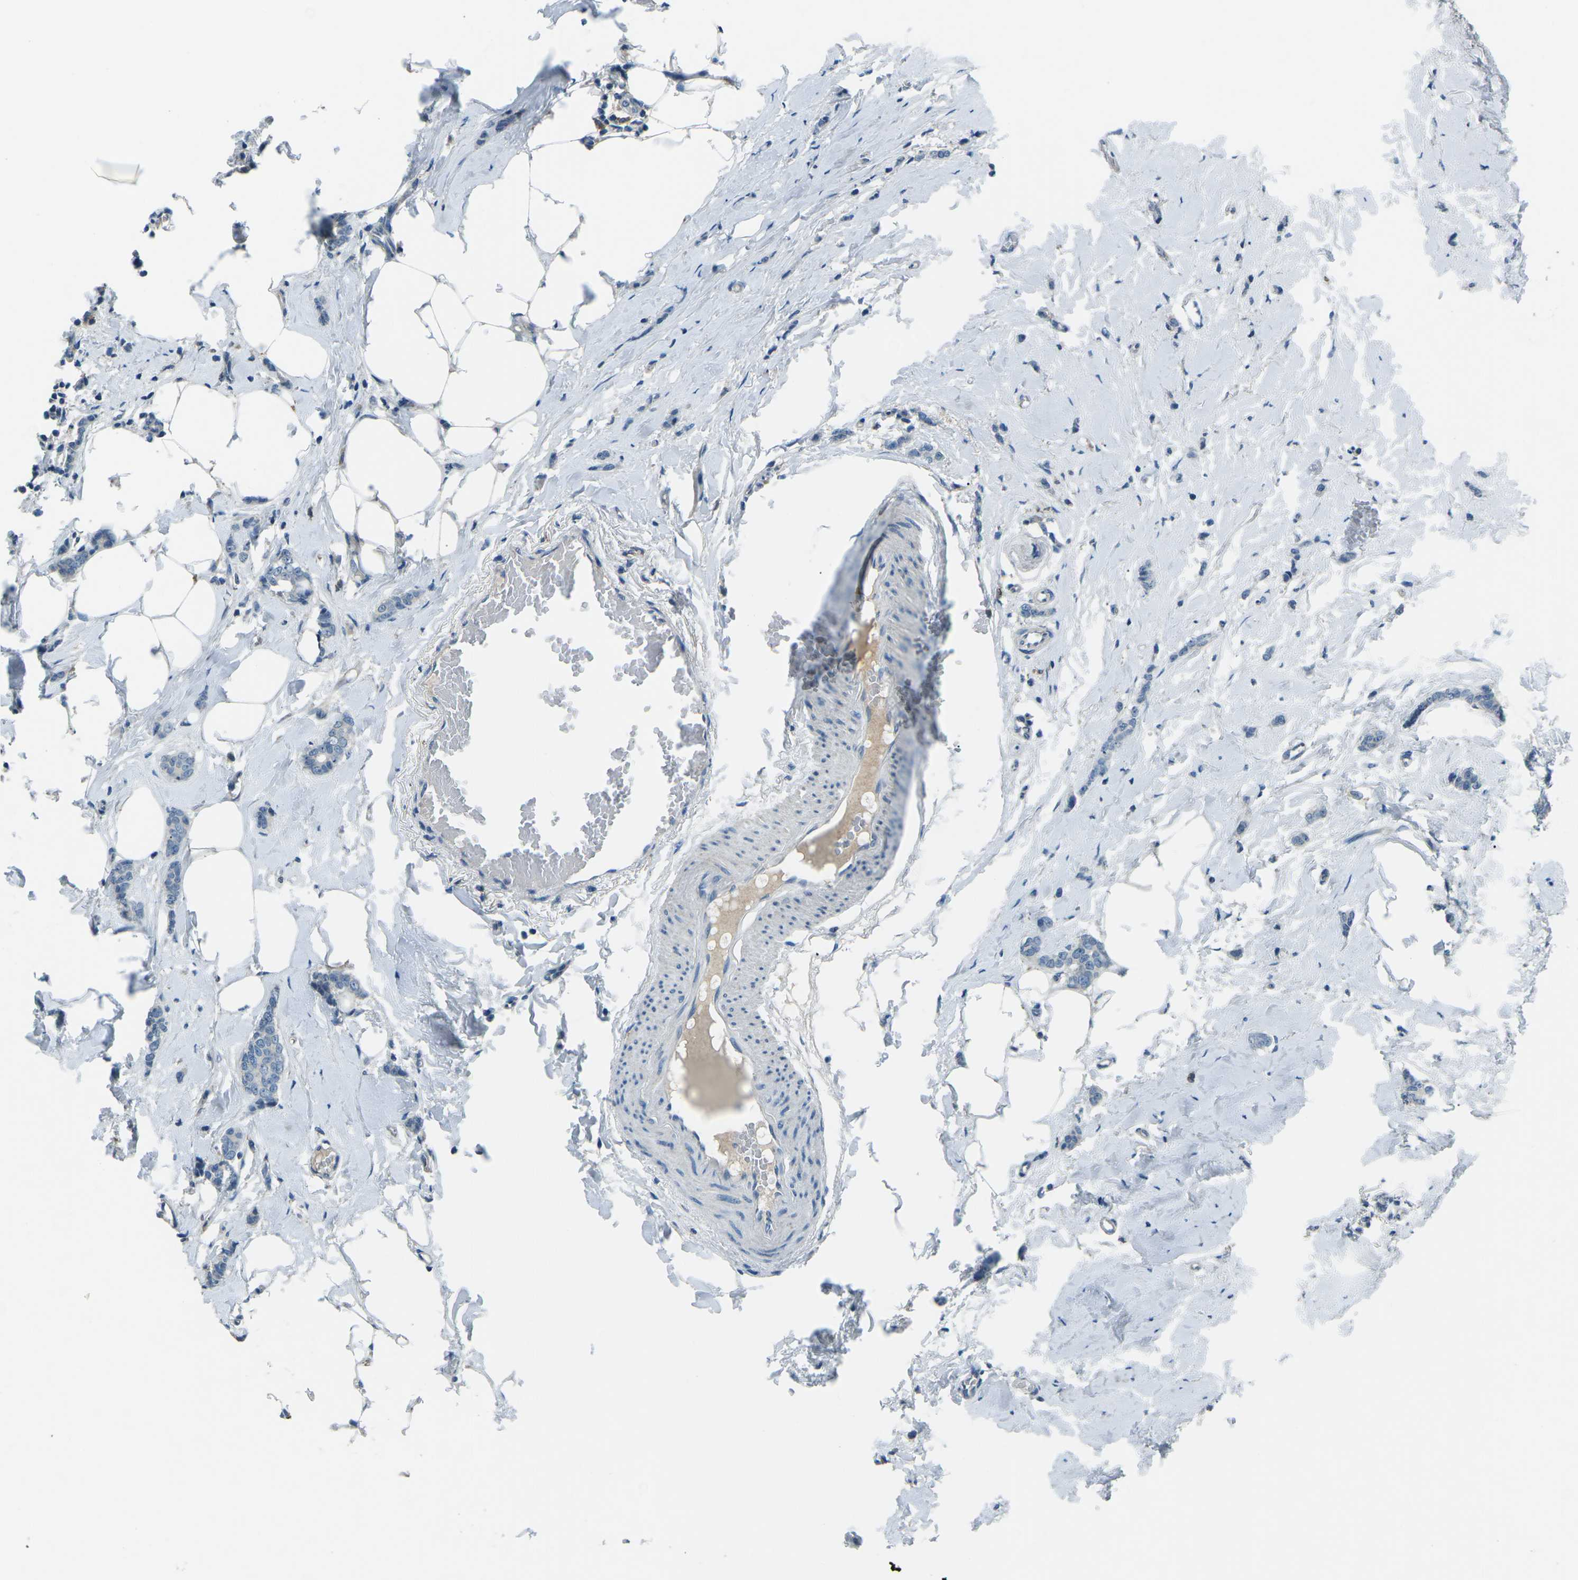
{"staining": {"intensity": "negative", "quantity": "none", "location": "none"}, "tissue": "breast cancer", "cell_type": "Tumor cells", "image_type": "cancer", "snomed": [{"axis": "morphology", "description": "Lobular carcinoma"}, {"axis": "topography", "description": "Skin"}, {"axis": "topography", "description": "Breast"}], "caption": "Human lobular carcinoma (breast) stained for a protein using immunohistochemistry displays no expression in tumor cells.", "gene": "CD1D", "patient": {"sex": "female", "age": 46}}